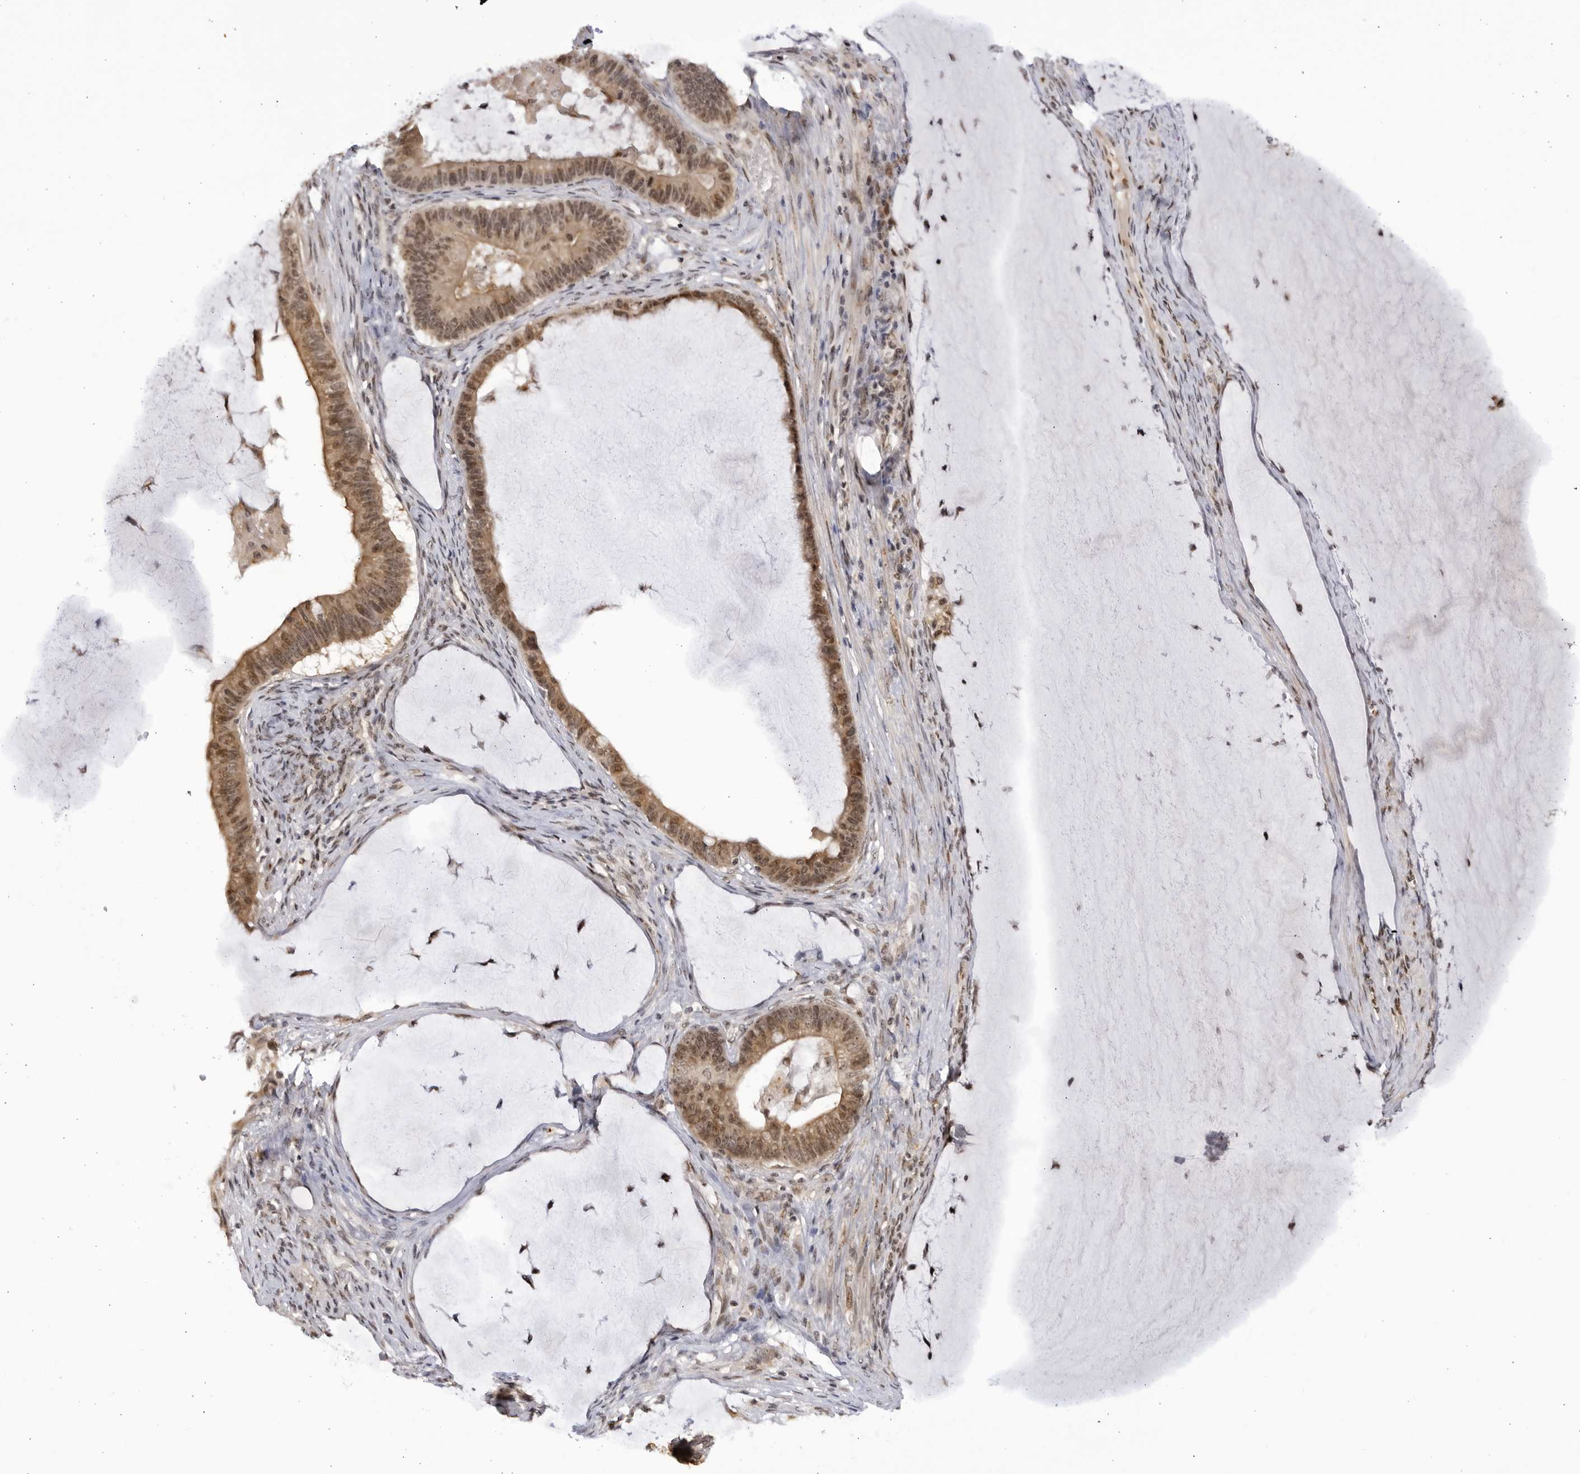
{"staining": {"intensity": "weak", "quantity": ">75%", "location": "cytoplasmic/membranous,nuclear"}, "tissue": "ovarian cancer", "cell_type": "Tumor cells", "image_type": "cancer", "snomed": [{"axis": "morphology", "description": "Cystadenocarcinoma, mucinous, NOS"}, {"axis": "topography", "description": "Ovary"}], "caption": "Human ovarian mucinous cystadenocarcinoma stained with a protein marker demonstrates weak staining in tumor cells.", "gene": "RASGEF1C", "patient": {"sex": "female", "age": 61}}